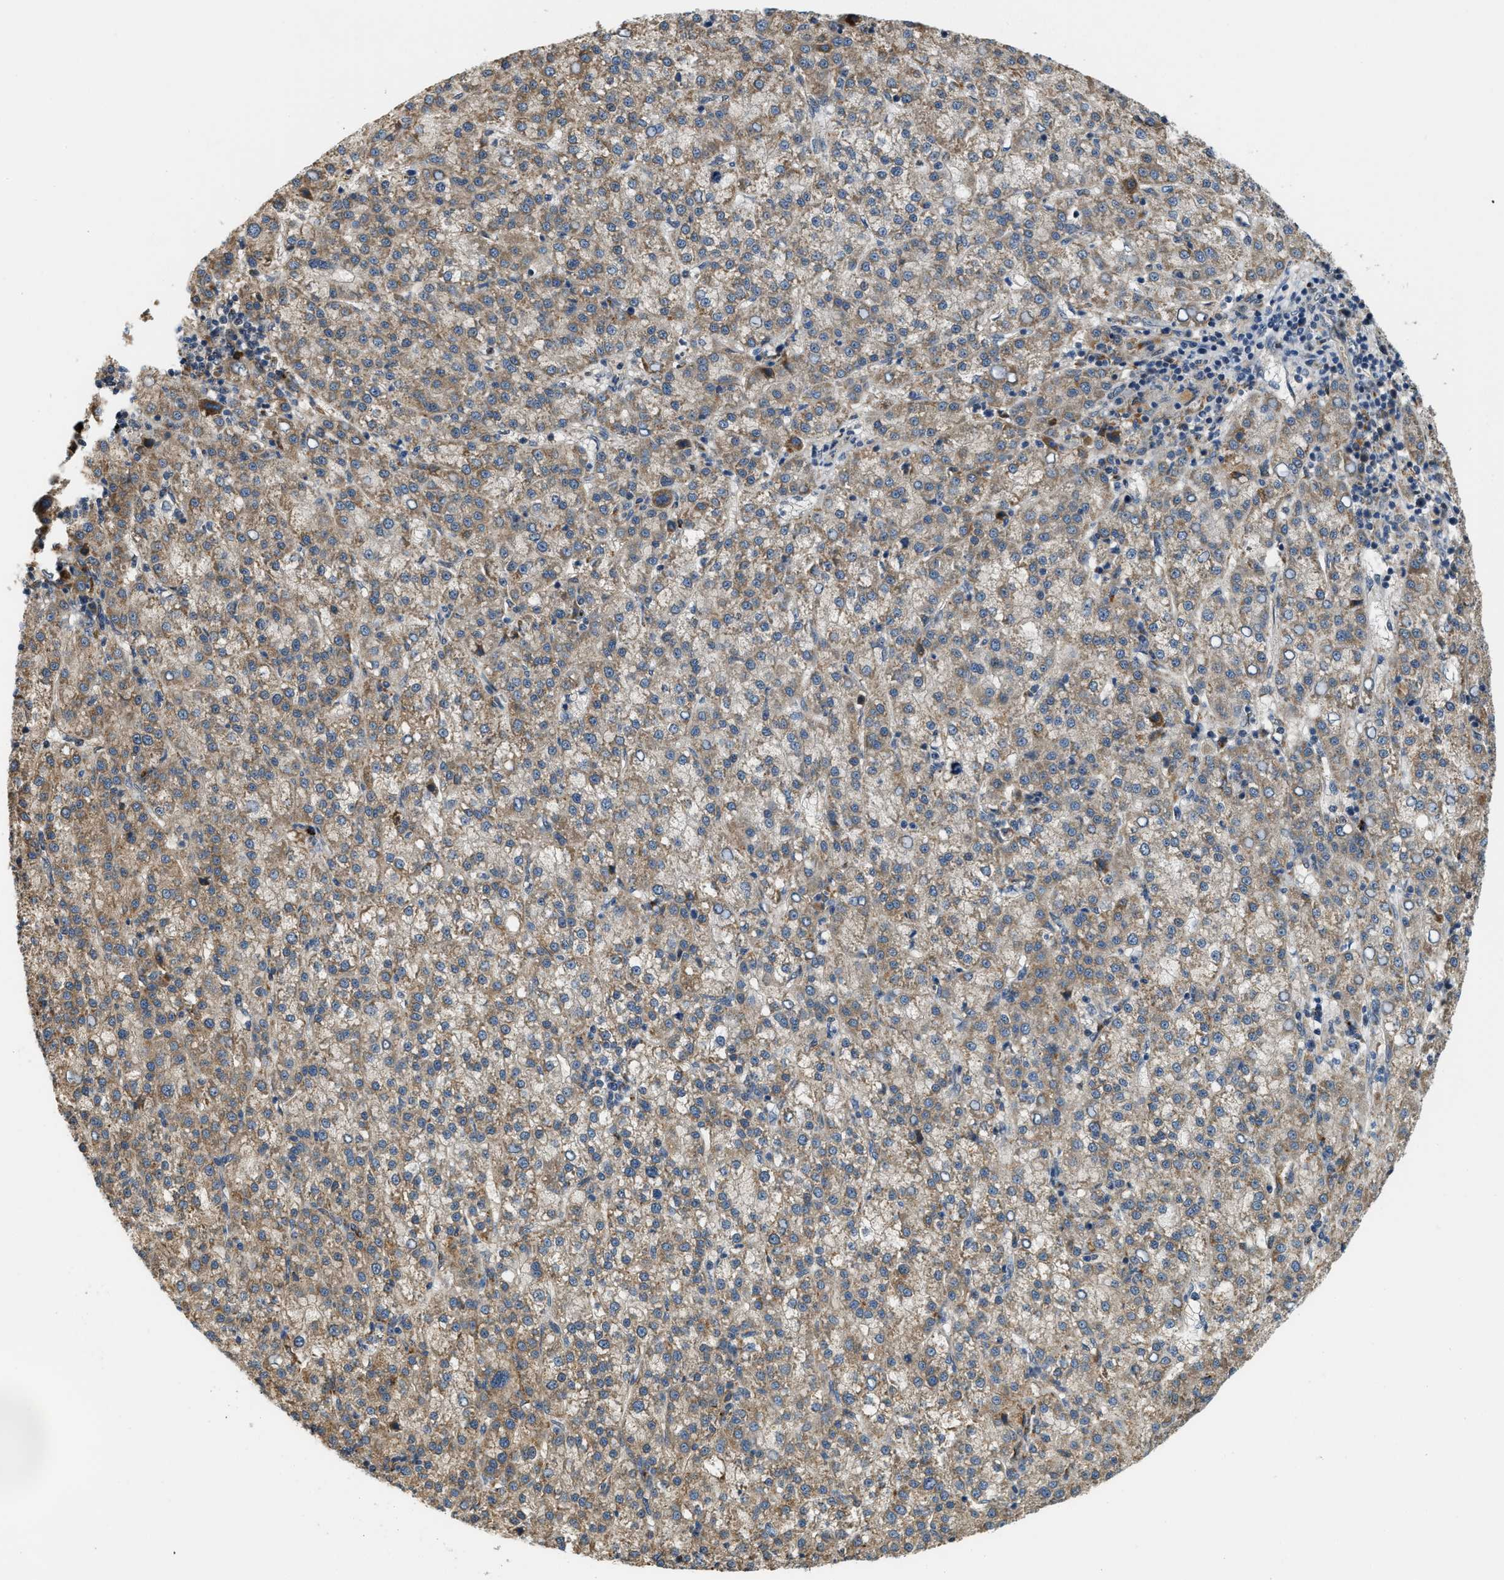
{"staining": {"intensity": "moderate", "quantity": ">75%", "location": "cytoplasmic/membranous"}, "tissue": "liver cancer", "cell_type": "Tumor cells", "image_type": "cancer", "snomed": [{"axis": "morphology", "description": "Carcinoma, Hepatocellular, NOS"}, {"axis": "topography", "description": "Liver"}], "caption": "An immunohistochemistry histopathology image of neoplastic tissue is shown. Protein staining in brown labels moderate cytoplasmic/membranous positivity in hepatocellular carcinoma (liver) within tumor cells.", "gene": "STARD3NL", "patient": {"sex": "female", "age": 58}}